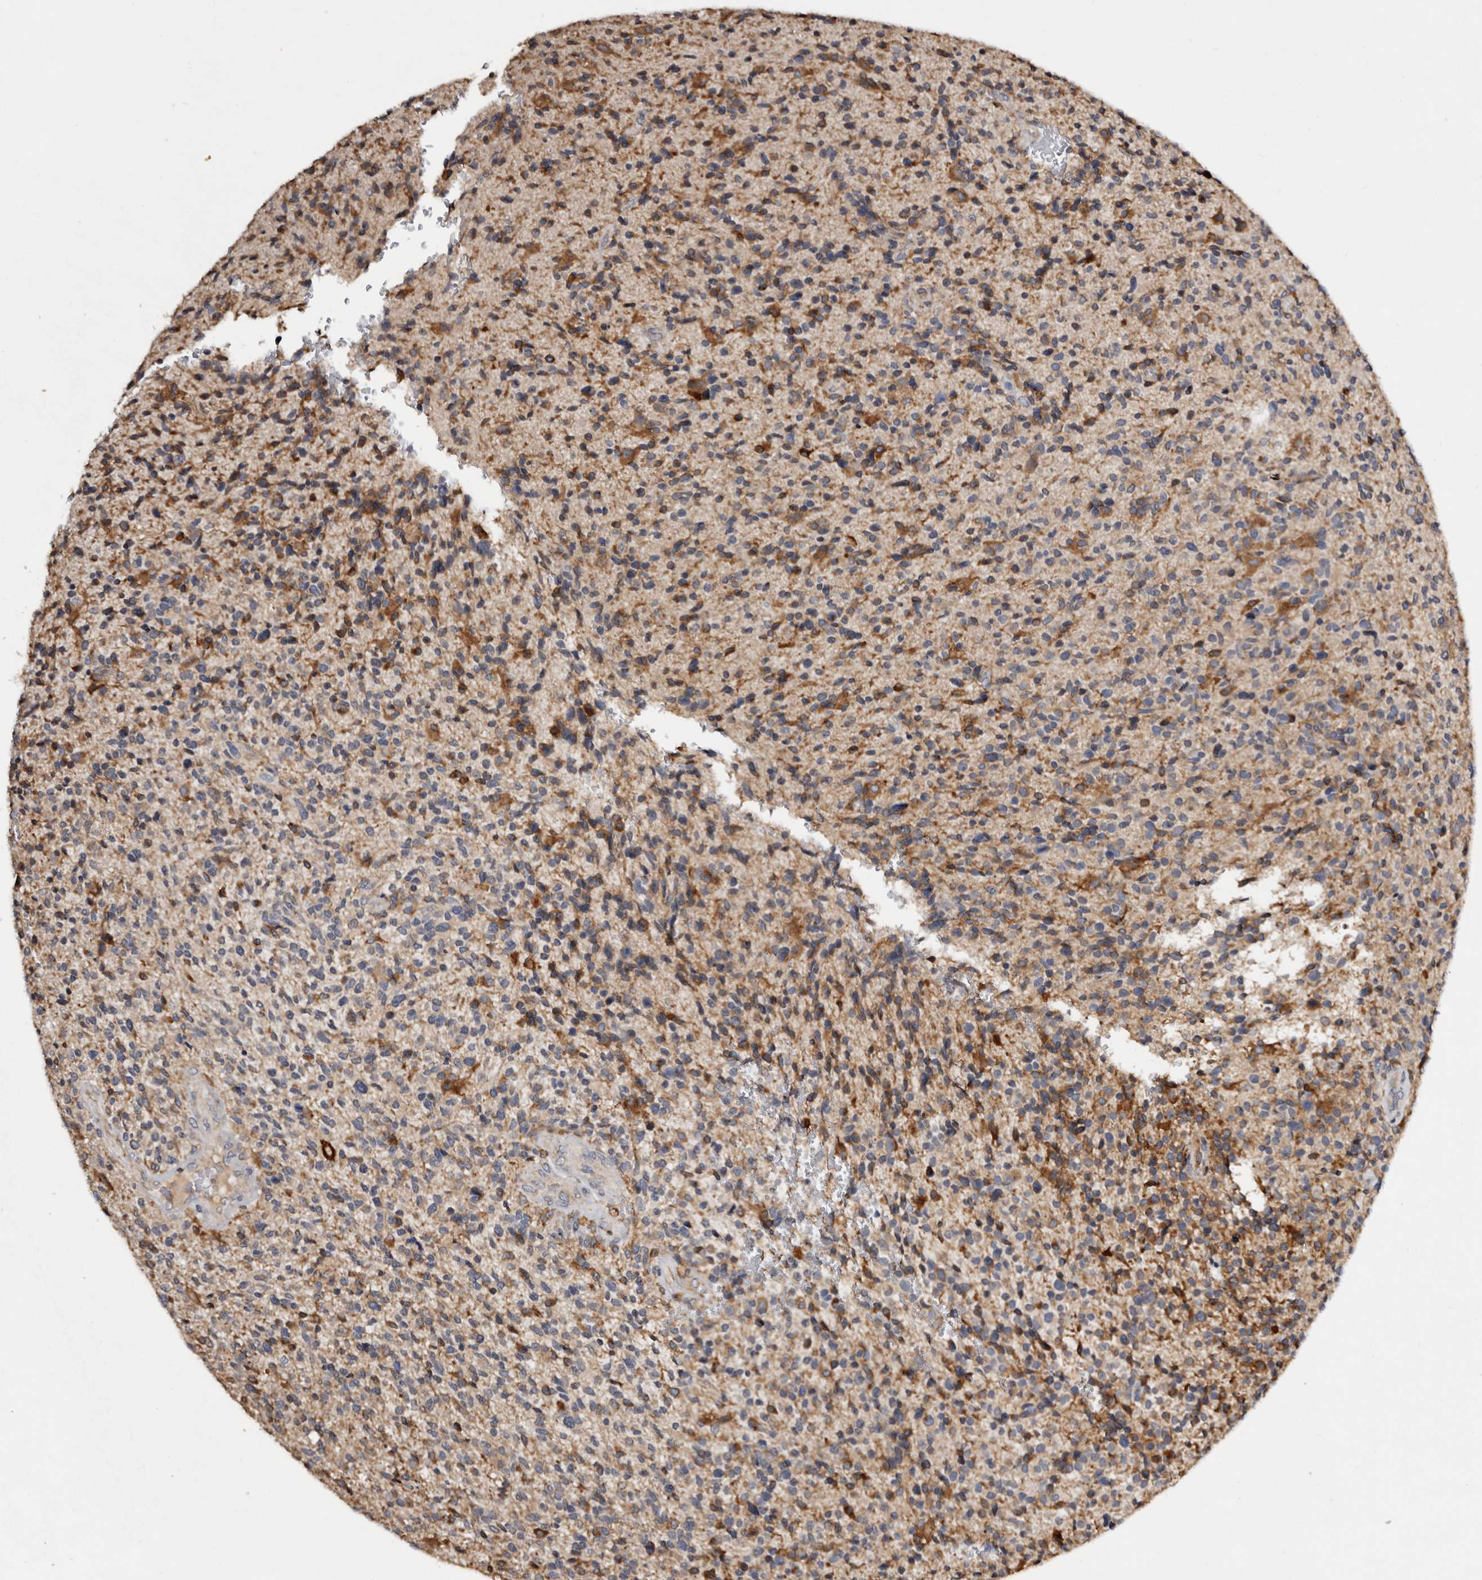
{"staining": {"intensity": "moderate", "quantity": "25%-75%", "location": "cytoplasmic/membranous"}, "tissue": "glioma", "cell_type": "Tumor cells", "image_type": "cancer", "snomed": [{"axis": "morphology", "description": "Glioma, malignant, High grade"}, {"axis": "topography", "description": "Brain"}], "caption": "High-magnification brightfield microscopy of malignant glioma (high-grade) stained with DAB (3,3'-diaminobenzidine) (brown) and counterstained with hematoxylin (blue). tumor cells exhibit moderate cytoplasmic/membranous expression is appreciated in about25%-75% of cells.", "gene": "INKA2", "patient": {"sex": "male", "age": 72}}